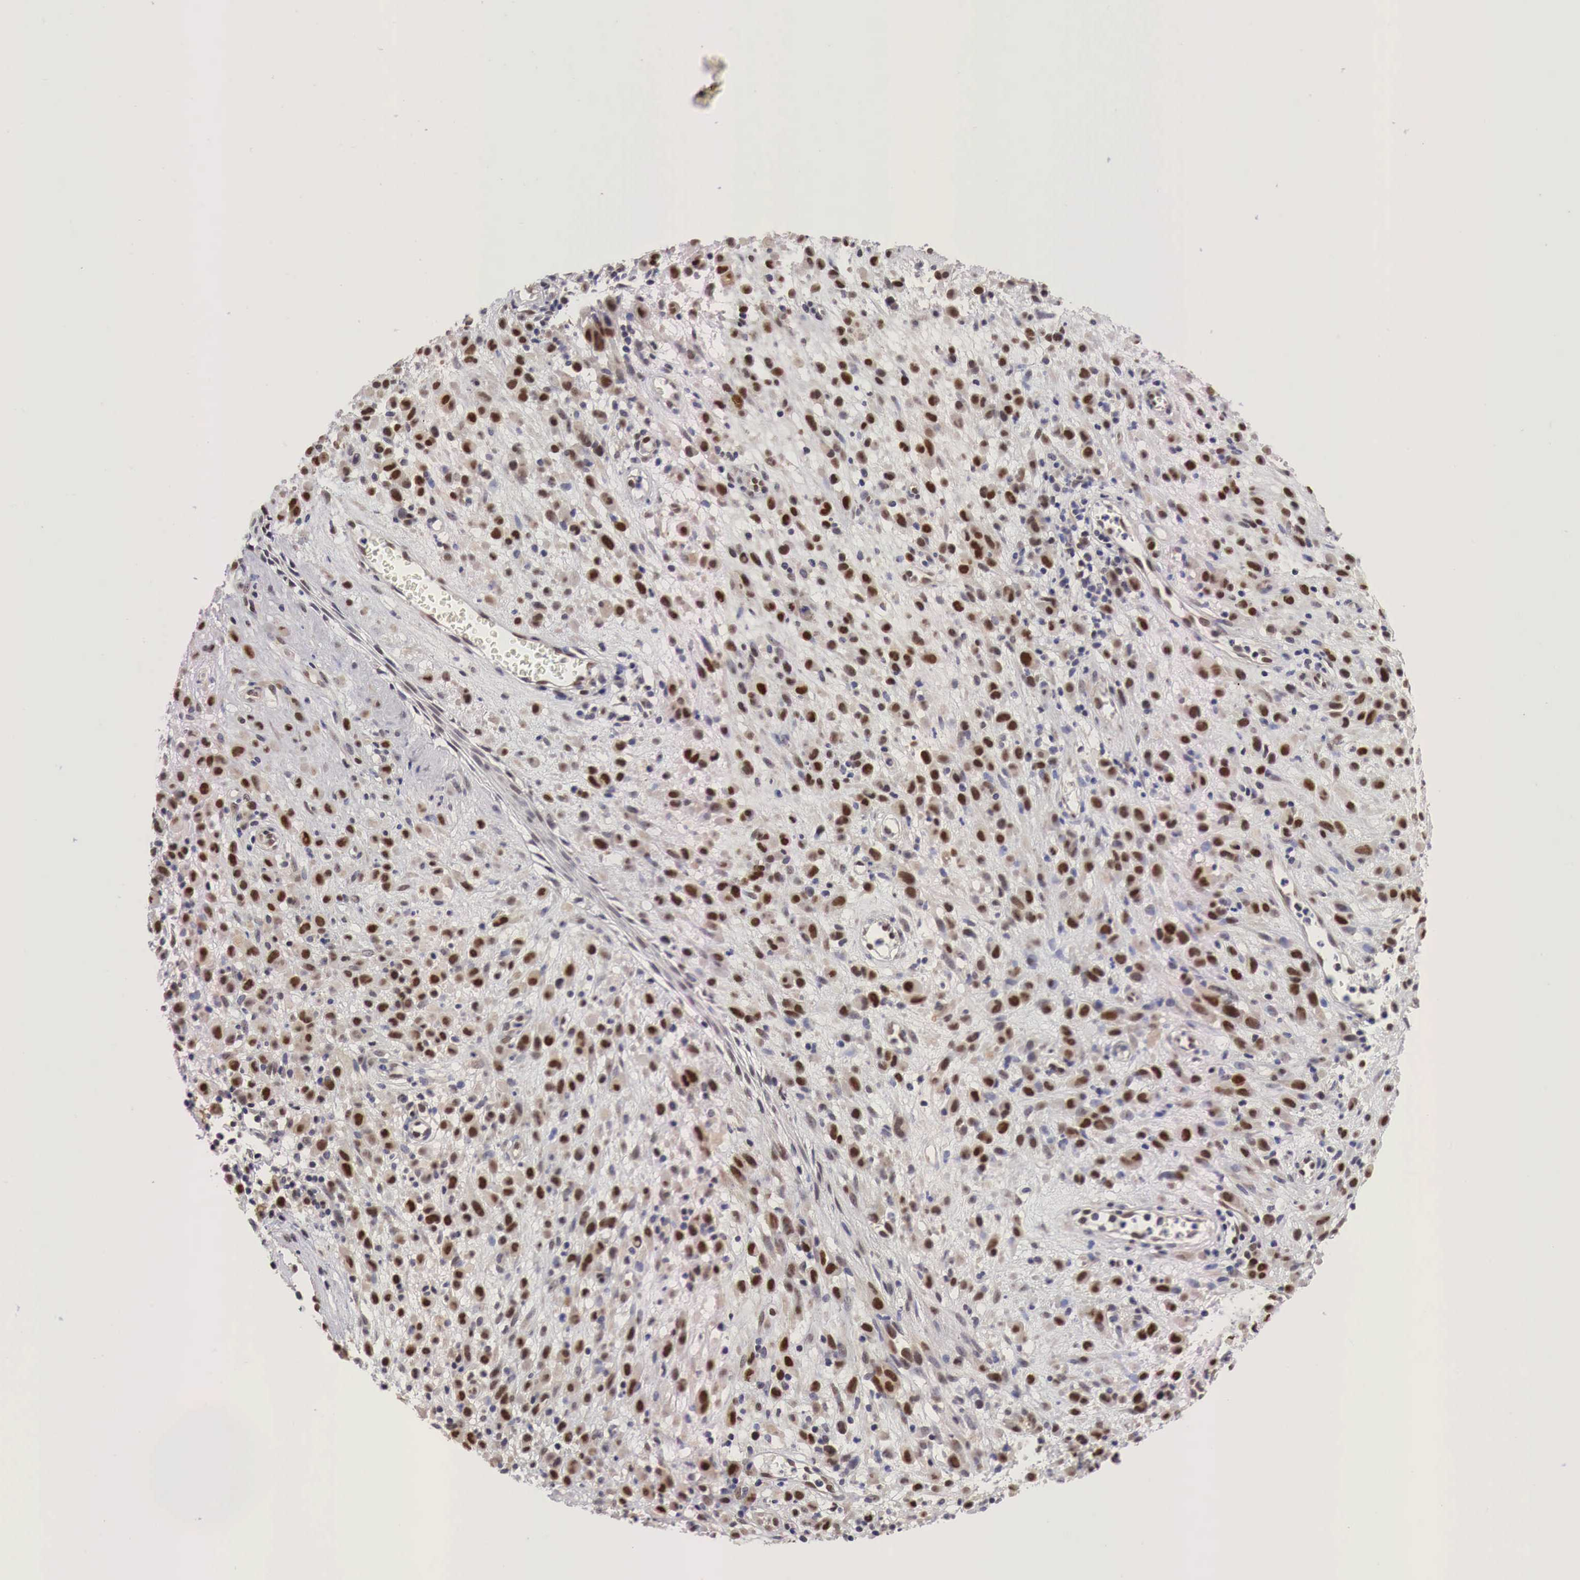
{"staining": {"intensity": "moderate", "quantity": ">75%", "location": "cytoplasmic/membranous,nuclear"}, "tissue": "melanoma", "cell_type": "Tumor cells", "image_type": "cancer", "snomed": [{"axis": "morphology", "description": "Malignant melanoma, NOS"}, {"axis": "topography", "description": "Skin"}], "caption": "A histopathology image of melanoma stained for a protein demonstrates moderate cytoplasmic/membranous and nuclear brown staining in tumor cells.", "gene": "PABIR2", "patient": {"sex": "male", "age": 51}}